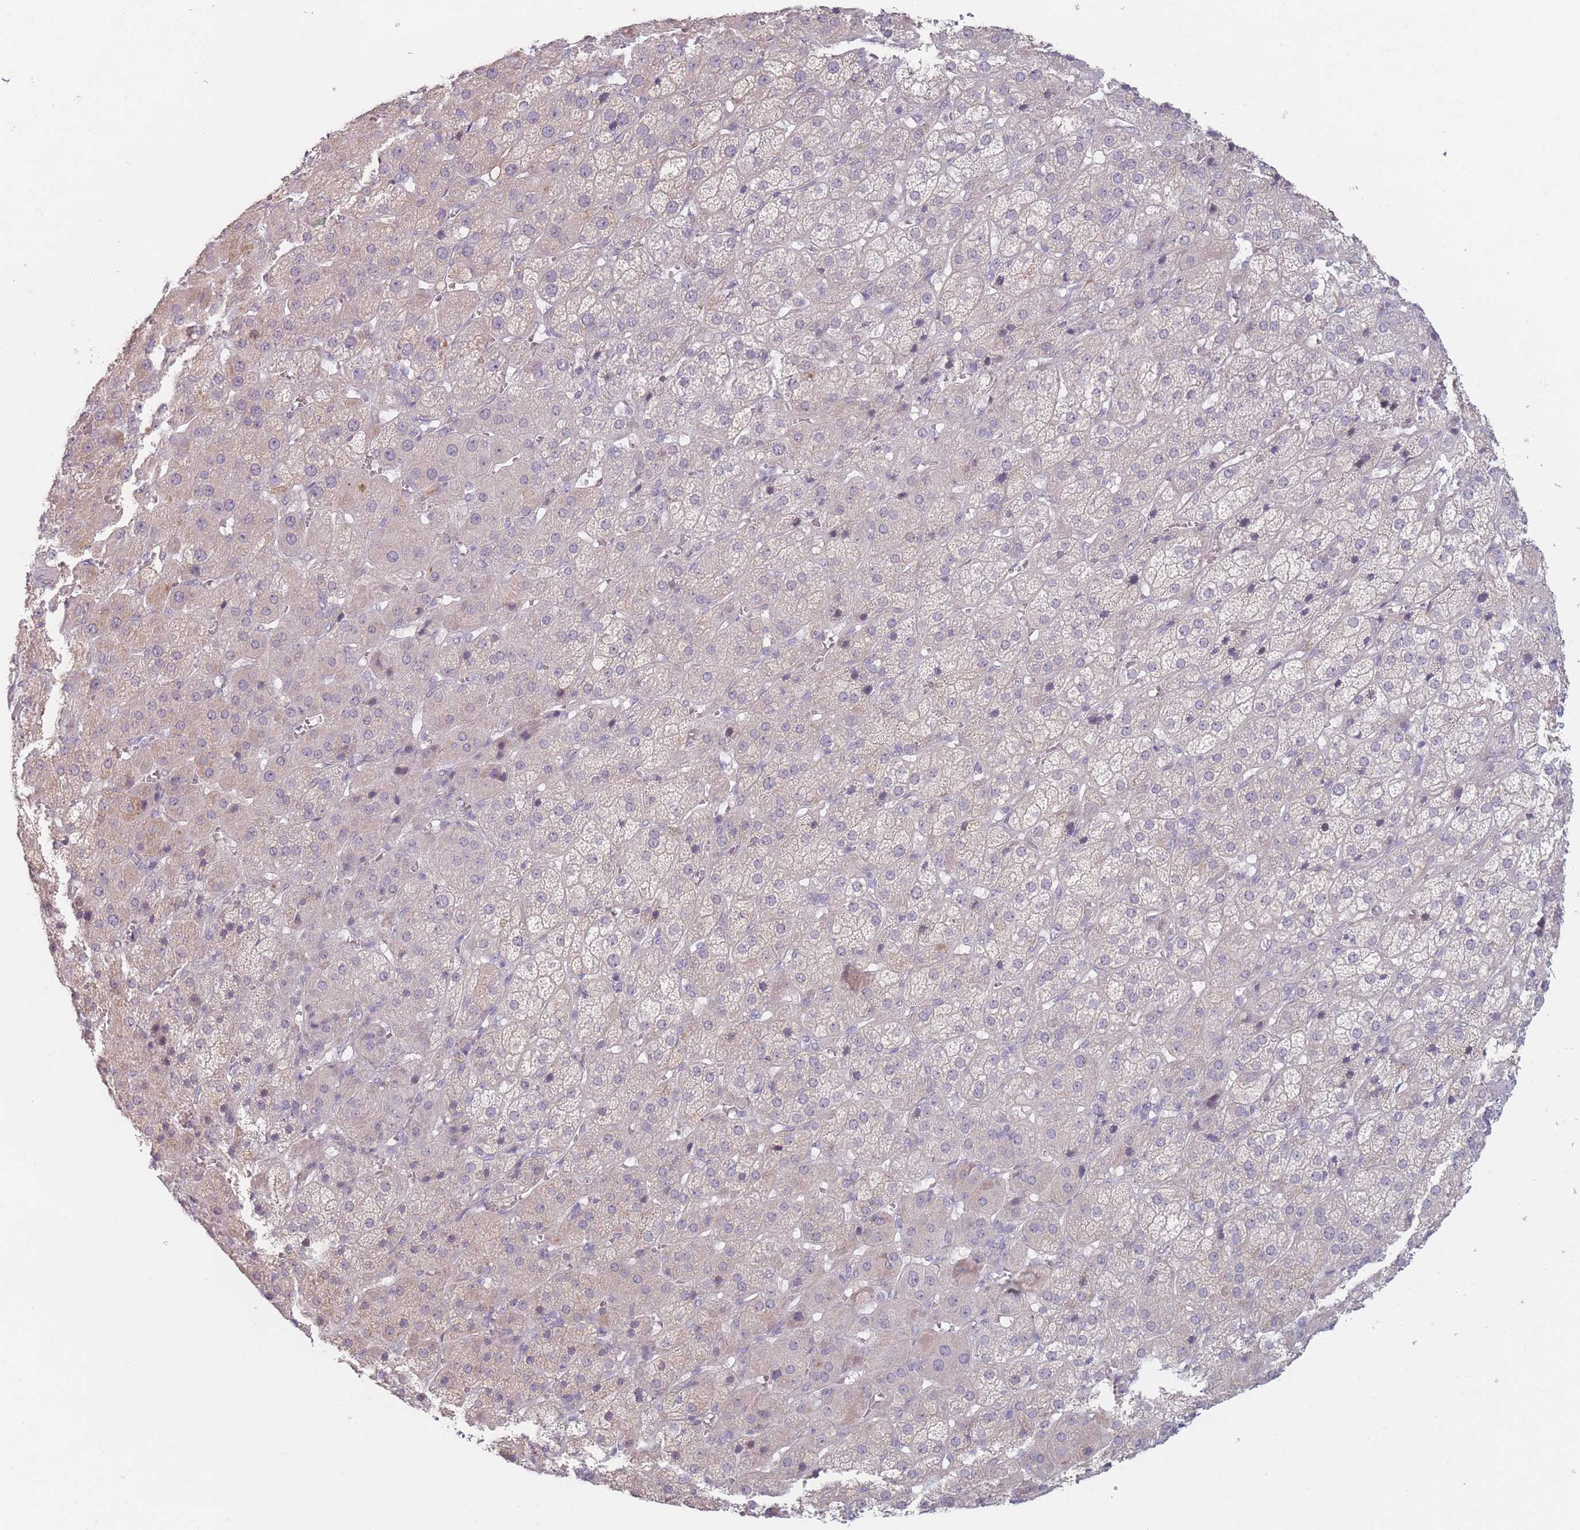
{"staining": {"intensity": "negative", "quantity": "none", "location": "none"}, "tissue": "adrenal gland", "cell_type": "Glandular cells", "image_type": "normal", "snomed": [{"axis": "morphology", "description": "Normal tissue, NOS"}, {"axis": "topography", "description": "Adrenal gland"}], "caption": "A high-resolution photomicrograph shows IHC staining of benign adrenal gland, which shows no significant positivity in glandular cells. The staining is performed using DAB brown chromogen with nuclei counter-stained in using hematoxylin.", "gene": "RASL10B", "patient": {"sex": "female", "age": 57}}